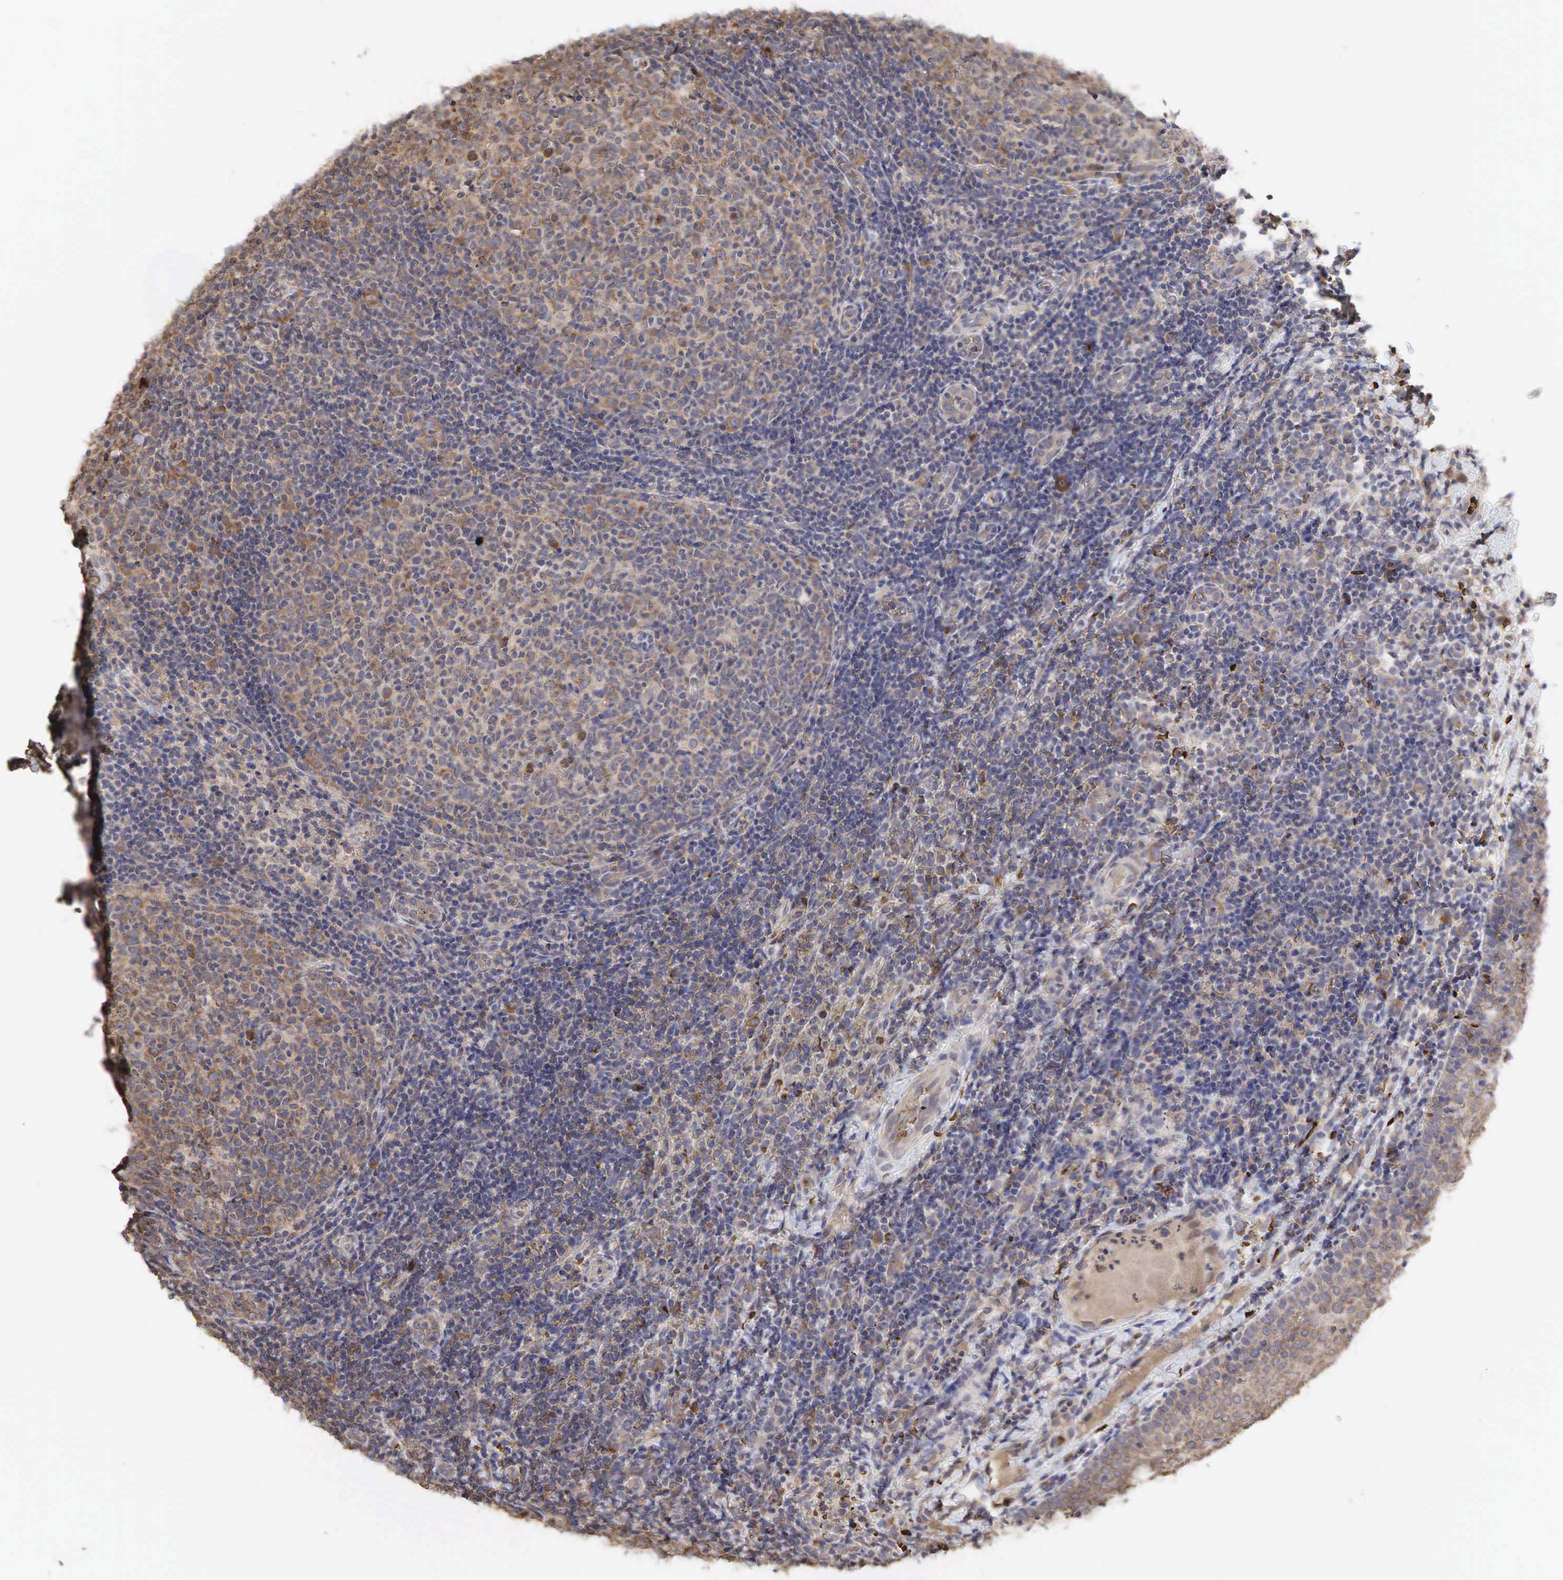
{"staining": {"intensity": "weak", "quantity": "<25%", "location": "cytoplasmic/membranous"}, "tissue": "tonsil", "cell_type": "Germinal center cells", "image_type": "normal", "snomed": [{"axis": "morphology", "description": "Normal tissue, NOS"}, {"axis": "topography", "description": "Tonsil"}], "caption": "This is an immunohistochemistry (IHC) micrograph of unremarkable tonsil. There is no expression in germinal center cells.", "gene": "PABPC5", "patient": {"sex": "female", "age": 3}}